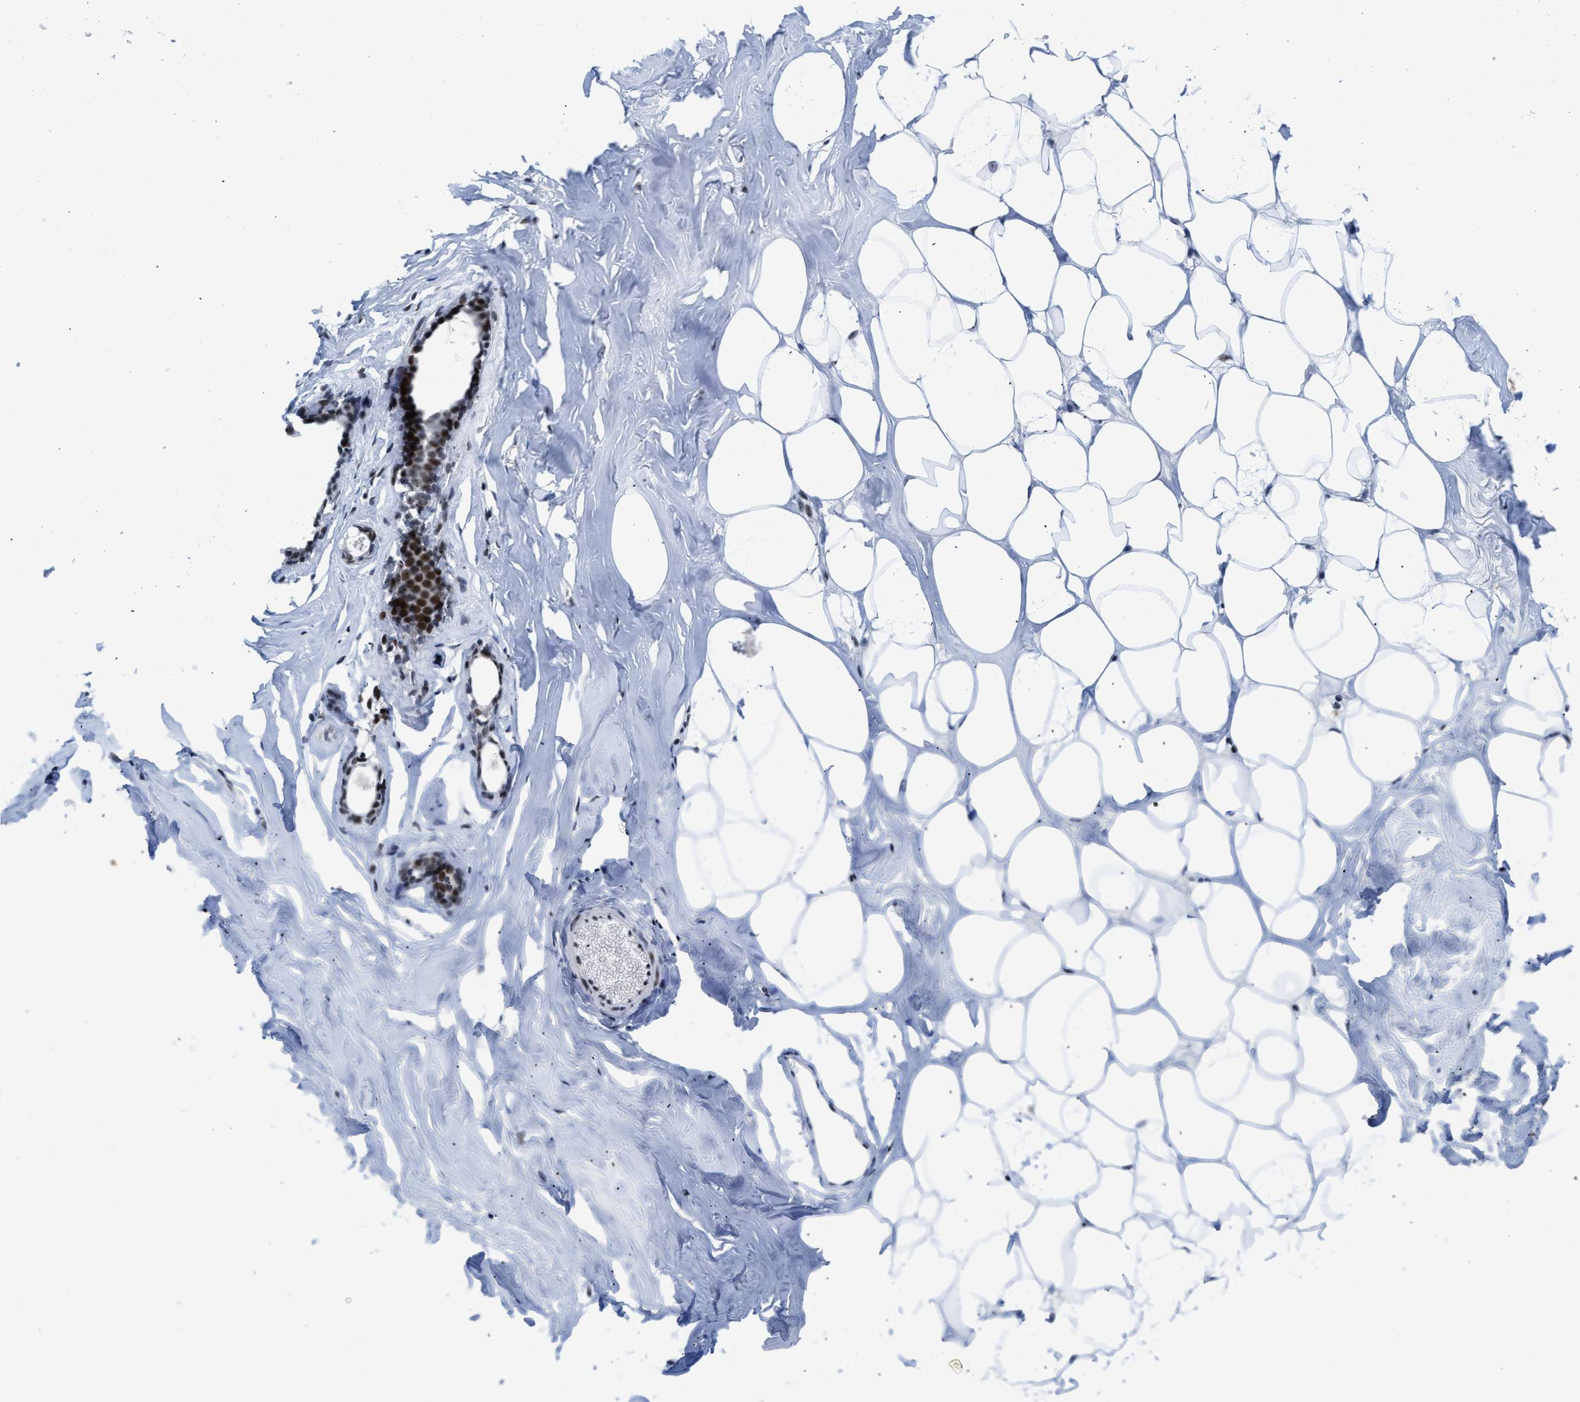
{"staining": {"intensity": "moderate", "quantity": "25%-75%", "location": "nuclear"}, "tissue": "adipose tissue", "cell_type": "Adipocytes", "image_type": "normal", "snomed": [{"axis": "morphology", "description": "Normal tissue, NOS"}, {"axis": "morphology", "description": "Fibrosis, NOS"}, {"axis": "topography", "description": "Breast"}, {"axis": "topography", "description": "Adipose tissue"}], "caption": "Protein expression by IHC demonstrates moderate nuclear positivity in about 25%-75% of adipocytes in normal adipose tissue.", "gene": "NOP58", "patient": {"sex": "female", "age": 39}}